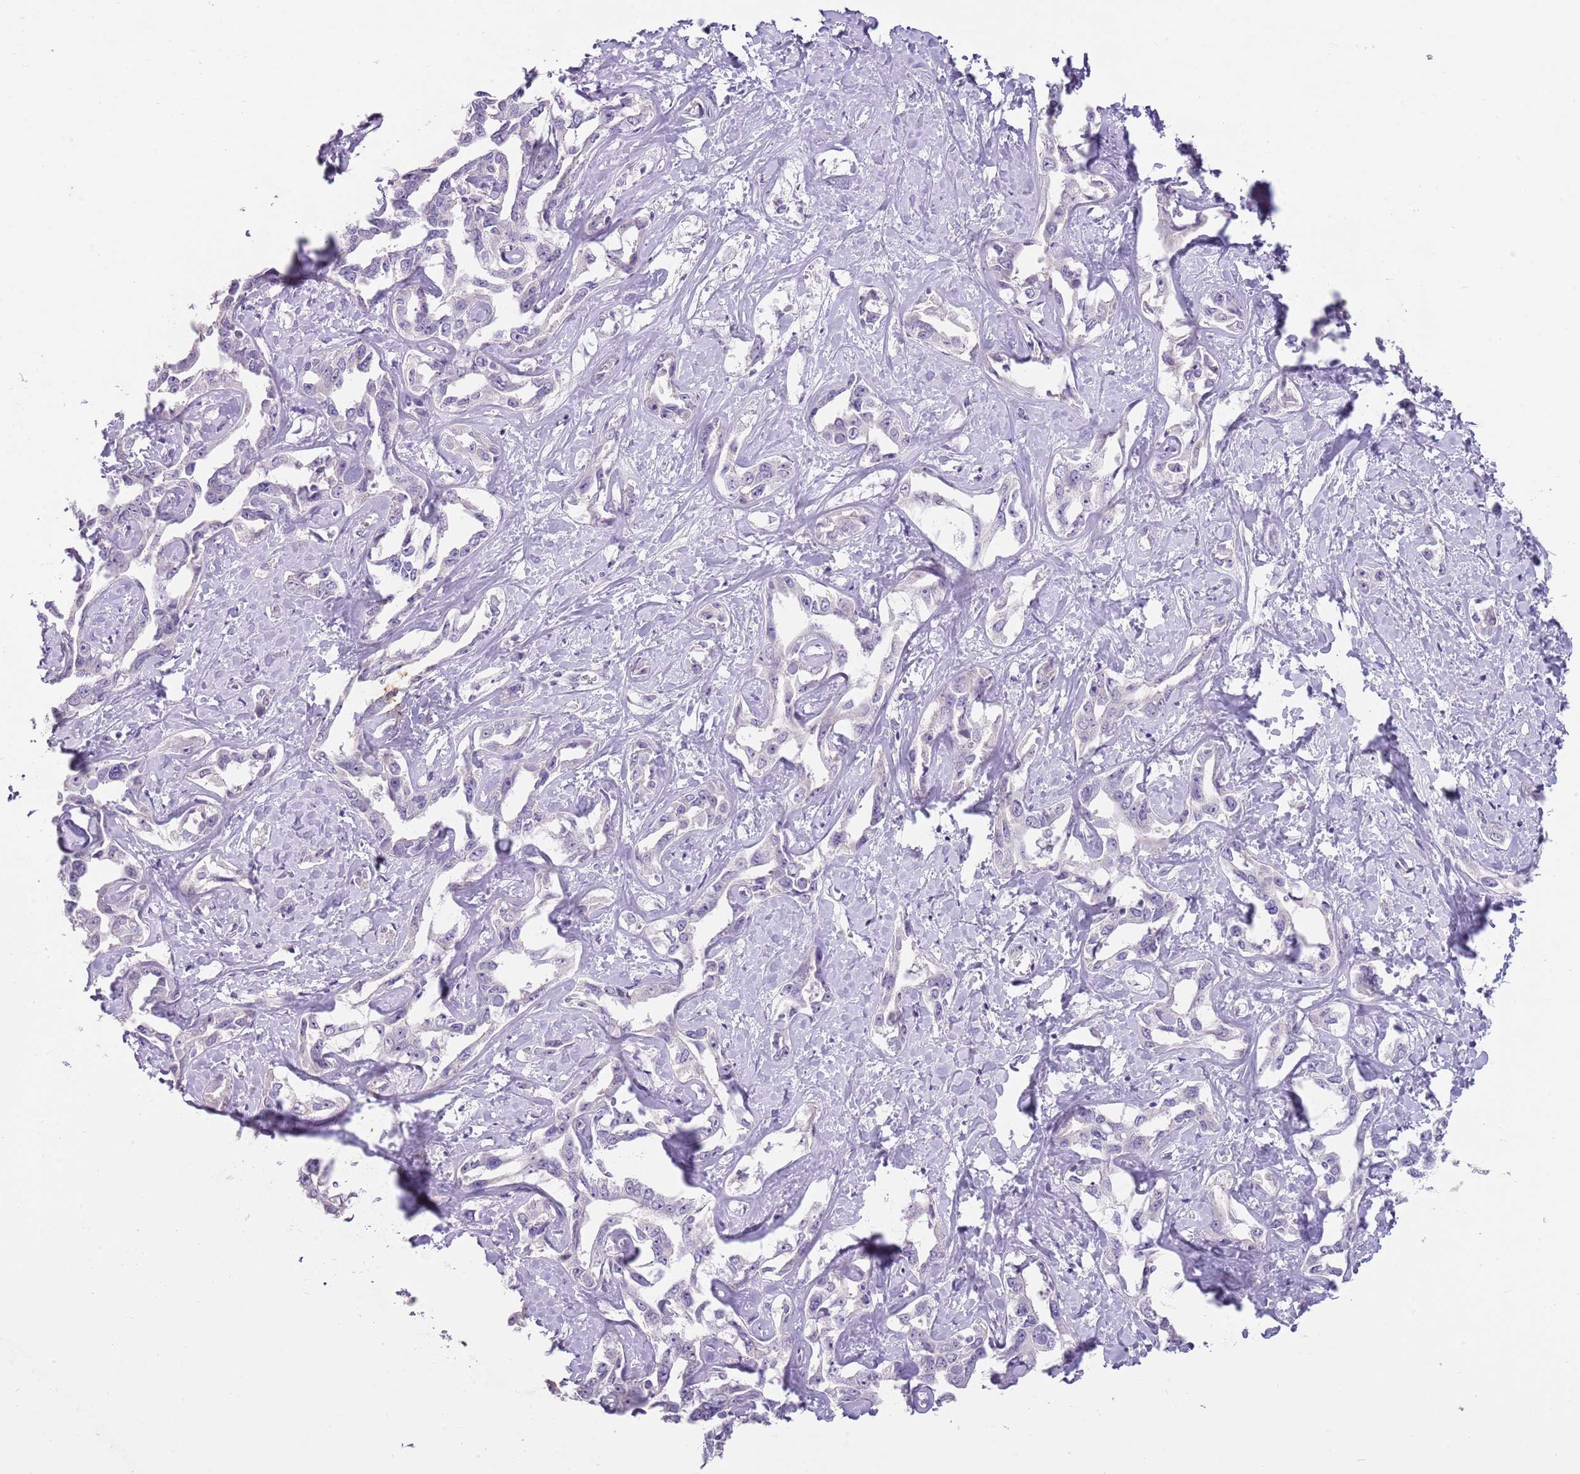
{"staining": {"intensity": "negative", "quantity": "none", "location": "none"}, "tissue": "liver cancer", "cell_type": "Tumor cells", "image_type": "cancer", "snomed": [{"axis": "morphology", "description": "Cholangiocarcinoma"}, {"axis": "topography", "description": "Liver"}], "caption": "The photomicrograph reveals no significant expression in tumor cells of liver cancer (cholangiocarcinoma).", "gene": "SLC35E3", "patient": {"sex": "male", "age": 59}}